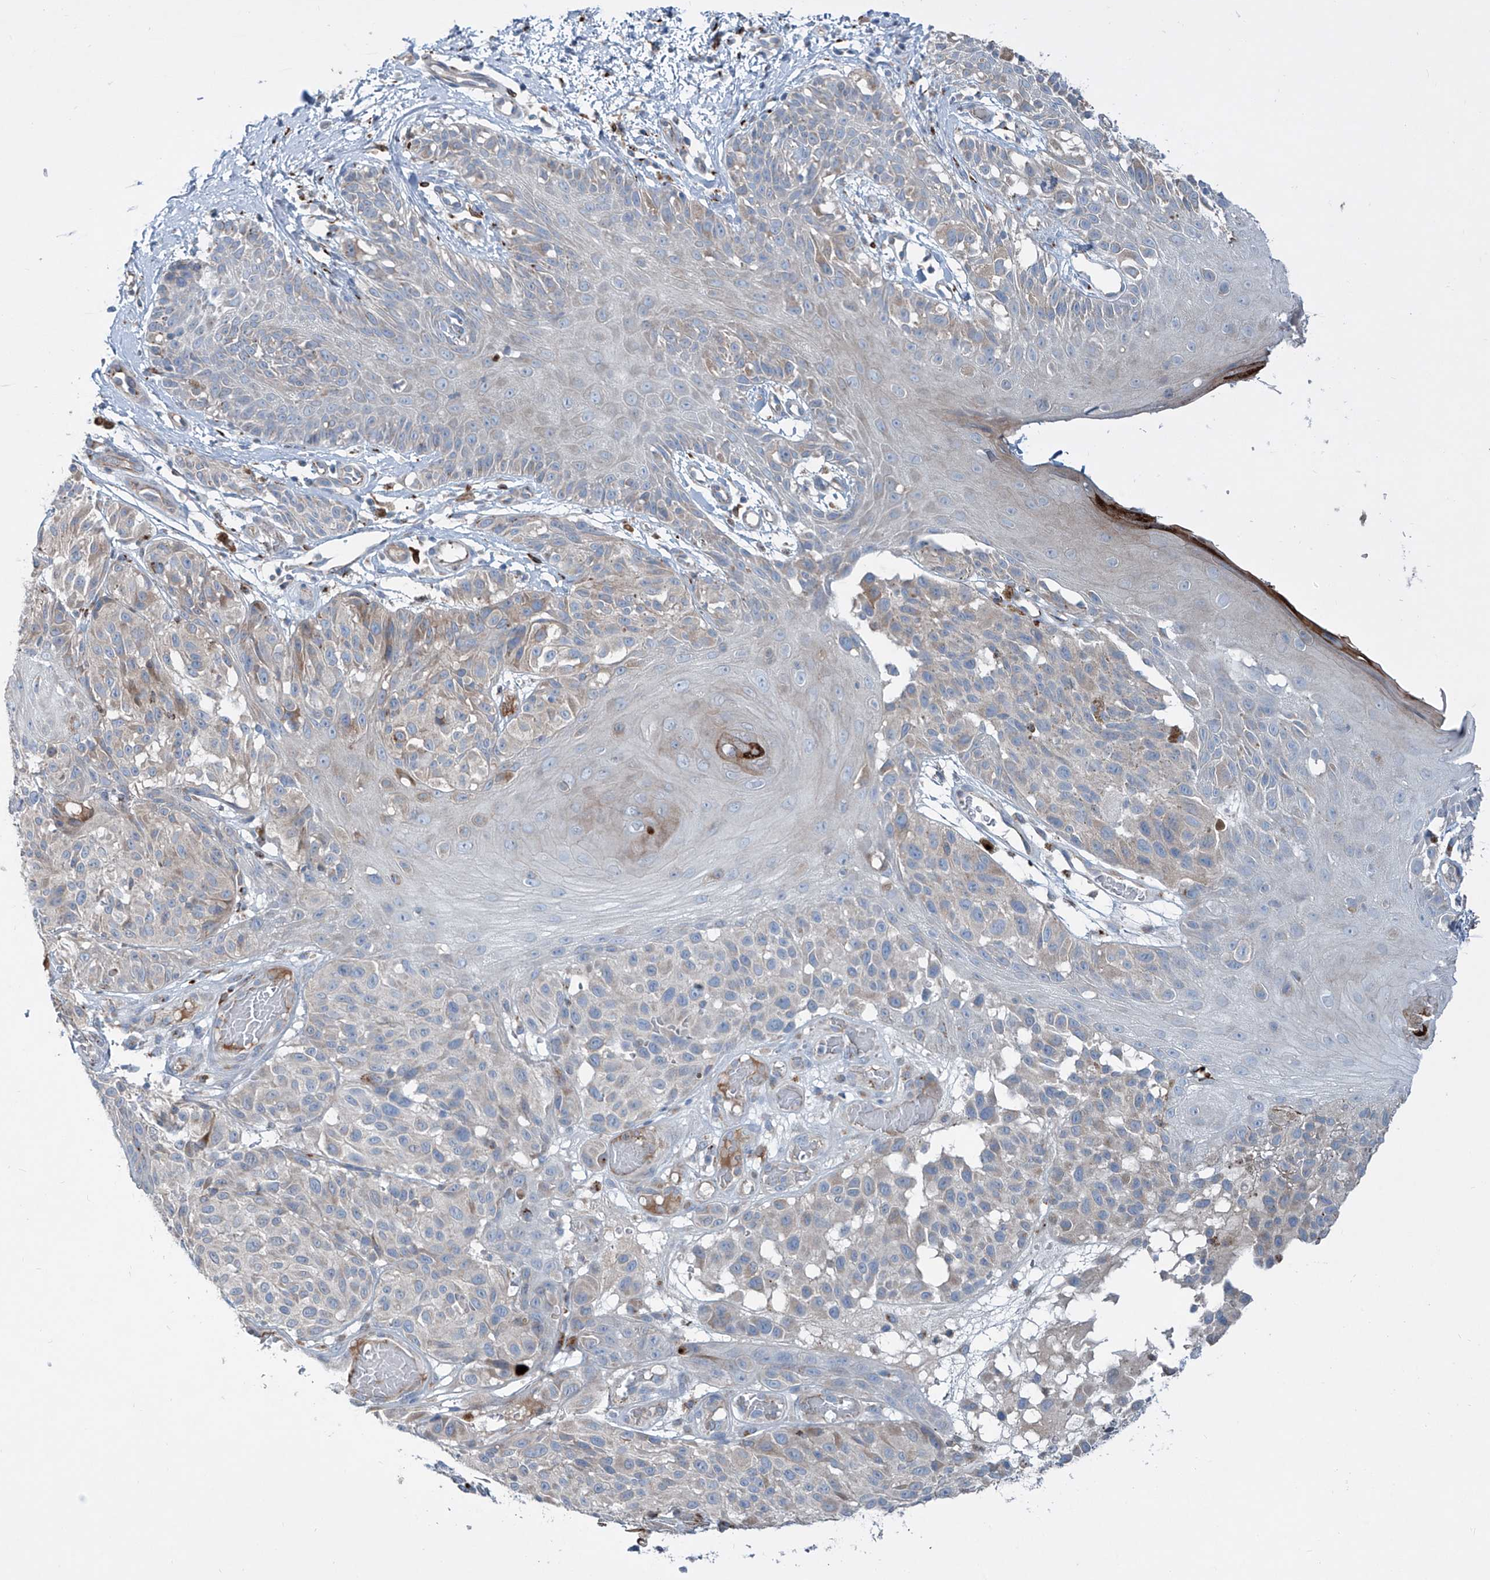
{"staining": {"intensity": "weak", "quantity": "<25%", "location": "cytoplasmic/membranous"}, "tissue": "melanoma", "cell_type": "Tumor cells", "image_type": "cancer", "snomed": [{"axis": "morphology", "description": "Malignant melanoma, NOS"}, {"axis": "topography", "description": "Skin"}], "caption": "Tumor cells are negative for brown protein staining in melanoma. The staining was performed using DAB (3,3'-diaminobenzidine) to visualize the protein expression in brown, while the nuclei were stained in blue with hematoxylin (Magnification: 20x).", "gene": "CDH5", "patient": {"sex": "male", "age": 83}}